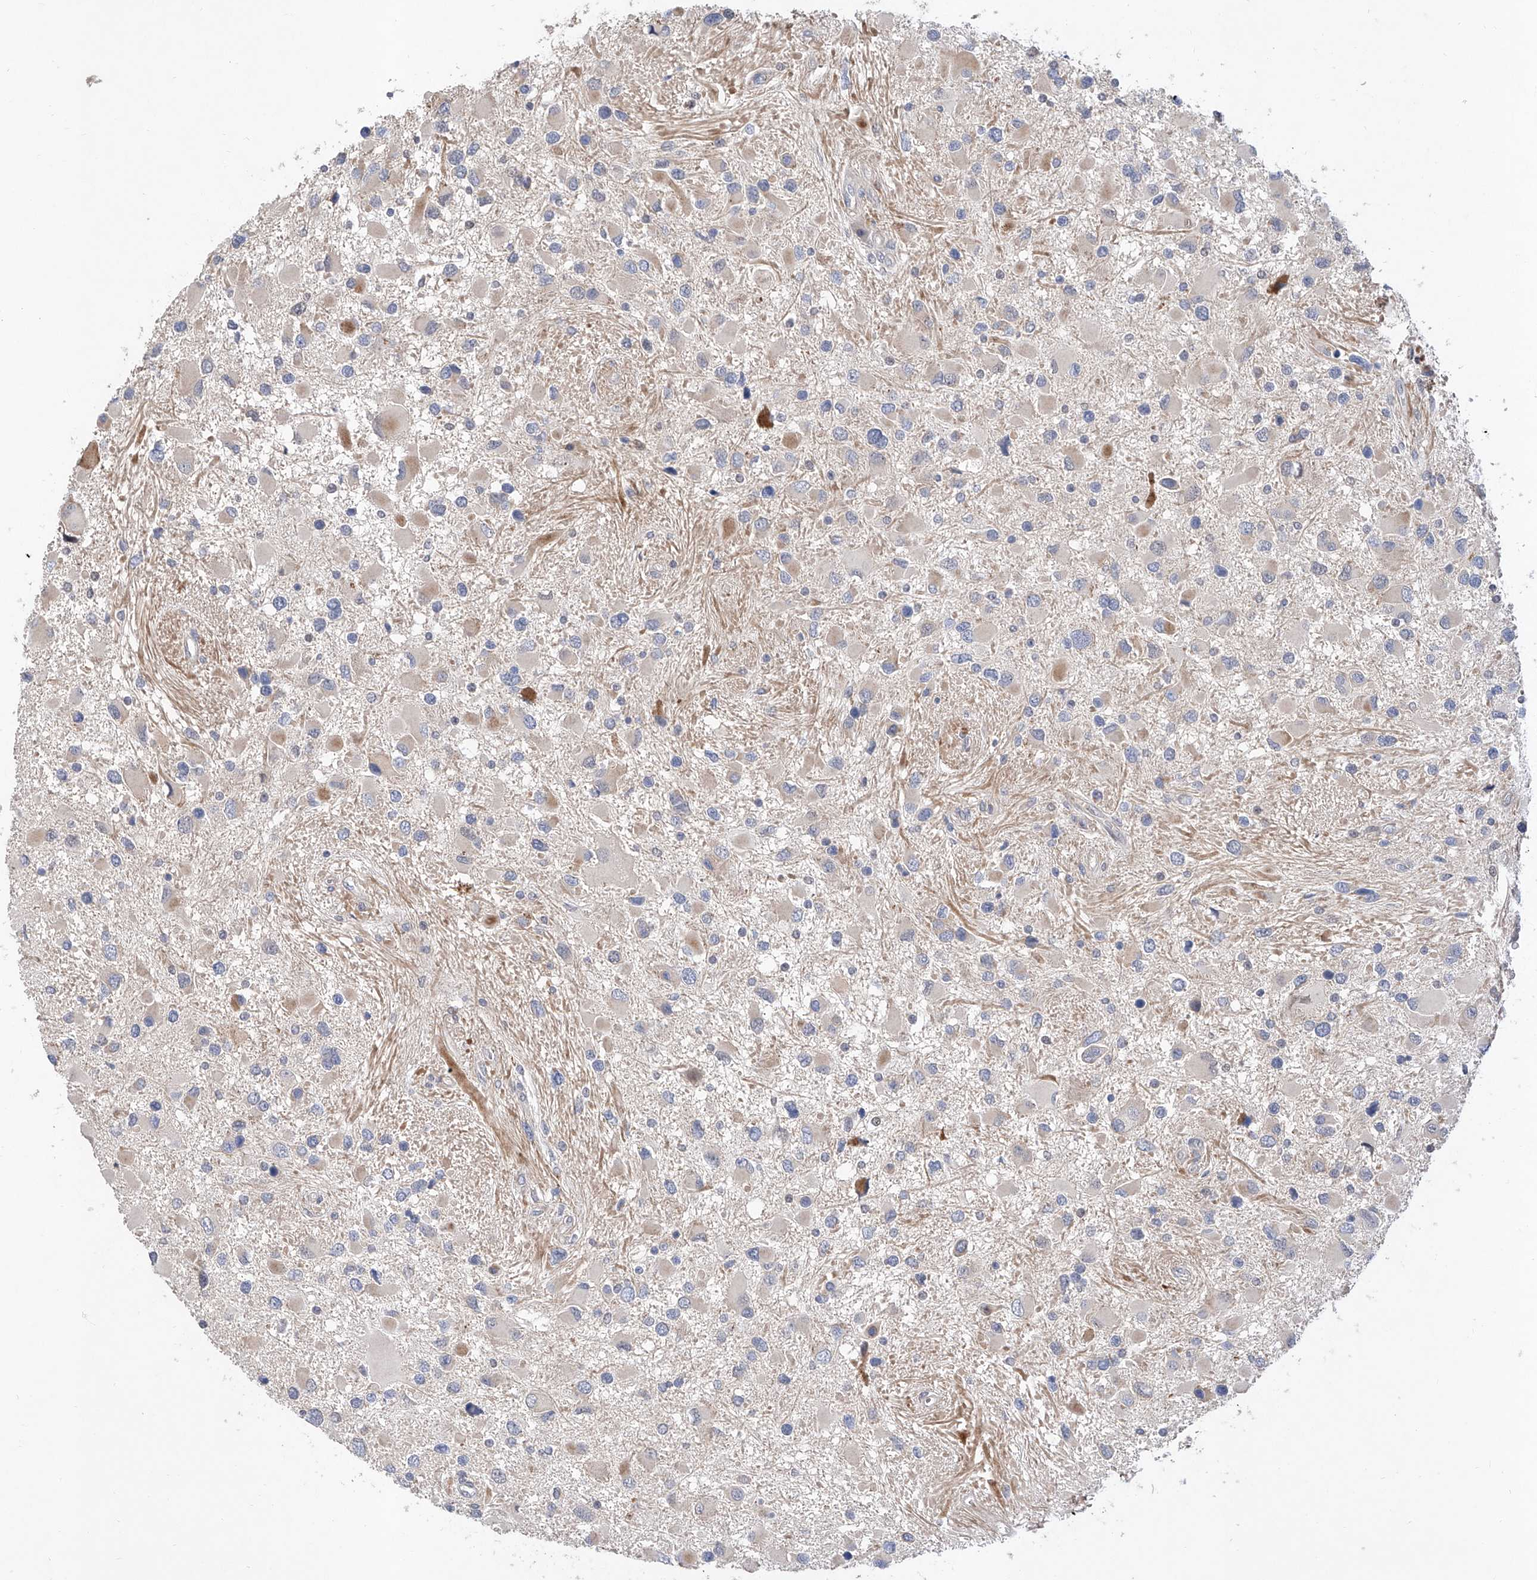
{"staining": {"intensity": "negative", "quantity": "none", "location": "none"}, "tissue": "glioma", "cell_type": "Tumor cells", "image_type": "cancer", "snomed": [{"axis": "morphology", "description": "Glioma, malignant, High grade"}, {"axis": "topography", "description": "Brain"}], "caption": "This is a histopathology image of immunohistochemistry staining of malignant glioma (high-grade), which shows no staining in tumor cells.", "gene": "FUCA2", "patient": {"sex": "male", "age": 53}}